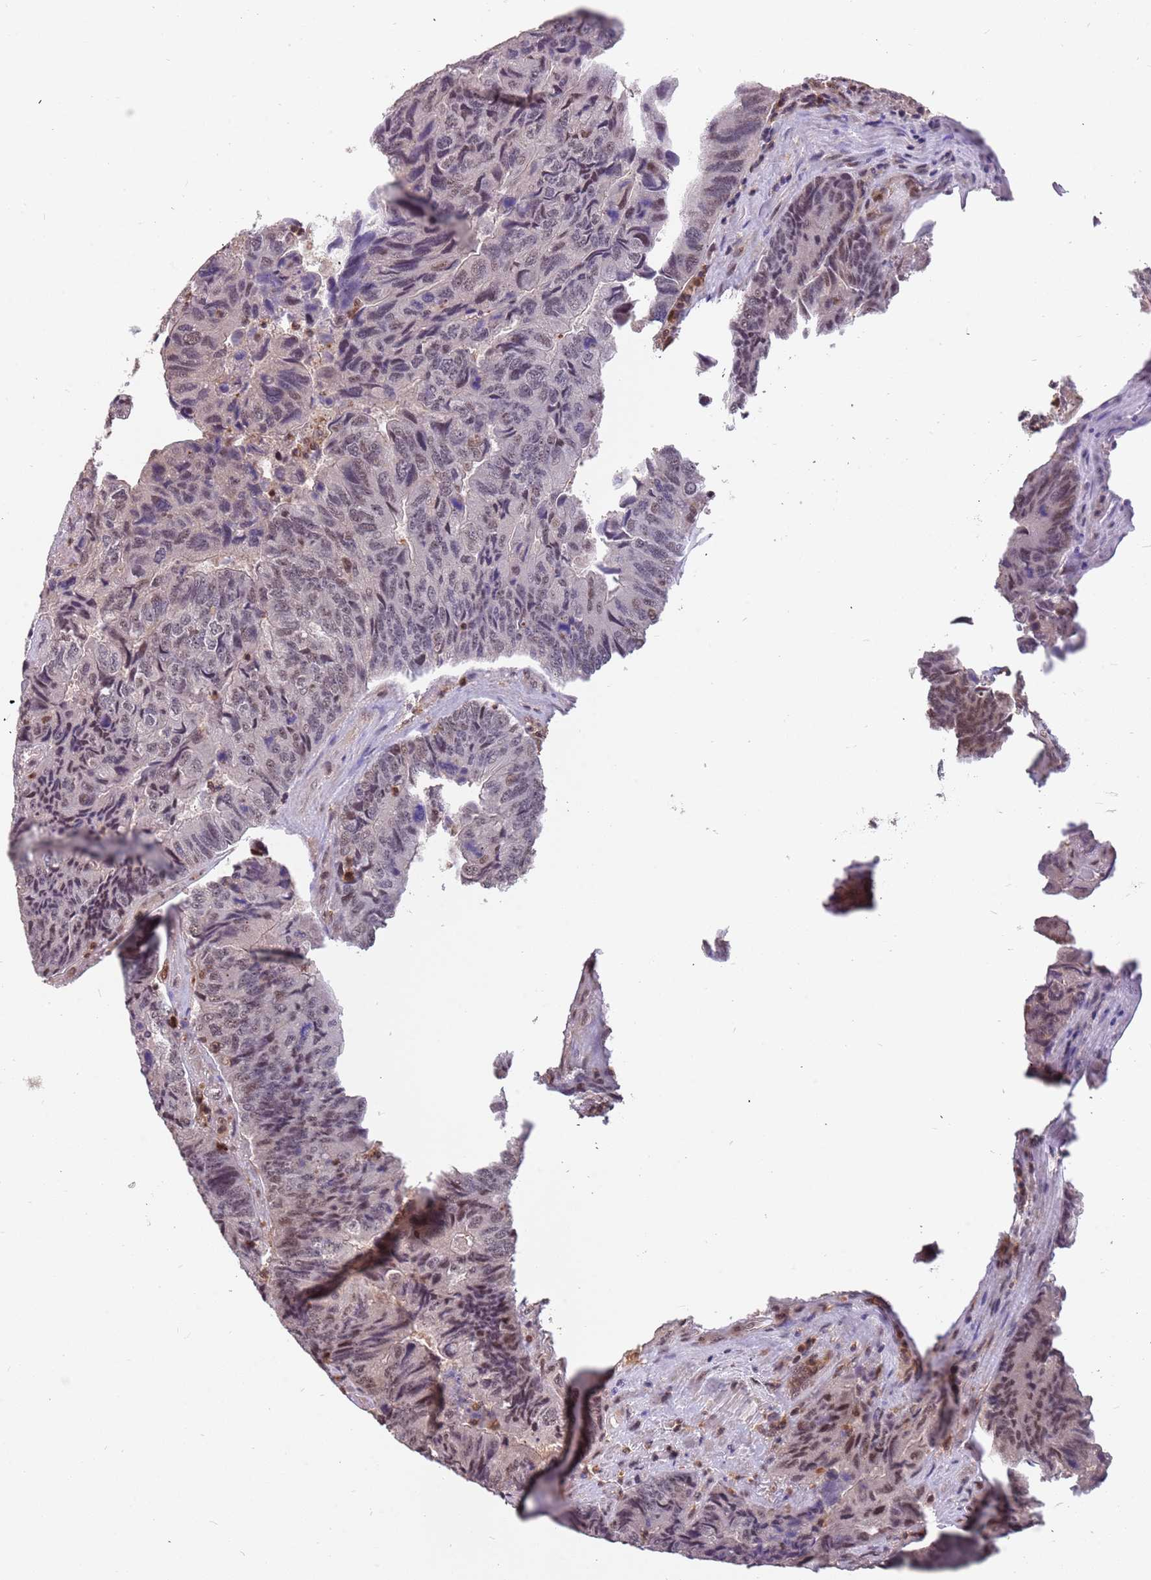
{"staining": {"intensity": "weak", "quantity": "25%-75%", "location": "nuclear"}, "tissue": "colorectal cancer", "cell_type": "Tumor cells", "image_type": "cancer", "snomed": [{"axis": "morphology", "description": "Adenocarcinoma, NOS"}, {"axis": "topography", "description": "Colon"}], "caption": "Protein expression analysis of adenocarcinoma (colorectal) exhibits weak nuclear staining in about 25%-75% of tumor cells.", "gene": "GBP2", "patient": {"sex": "female", "age": 67}}